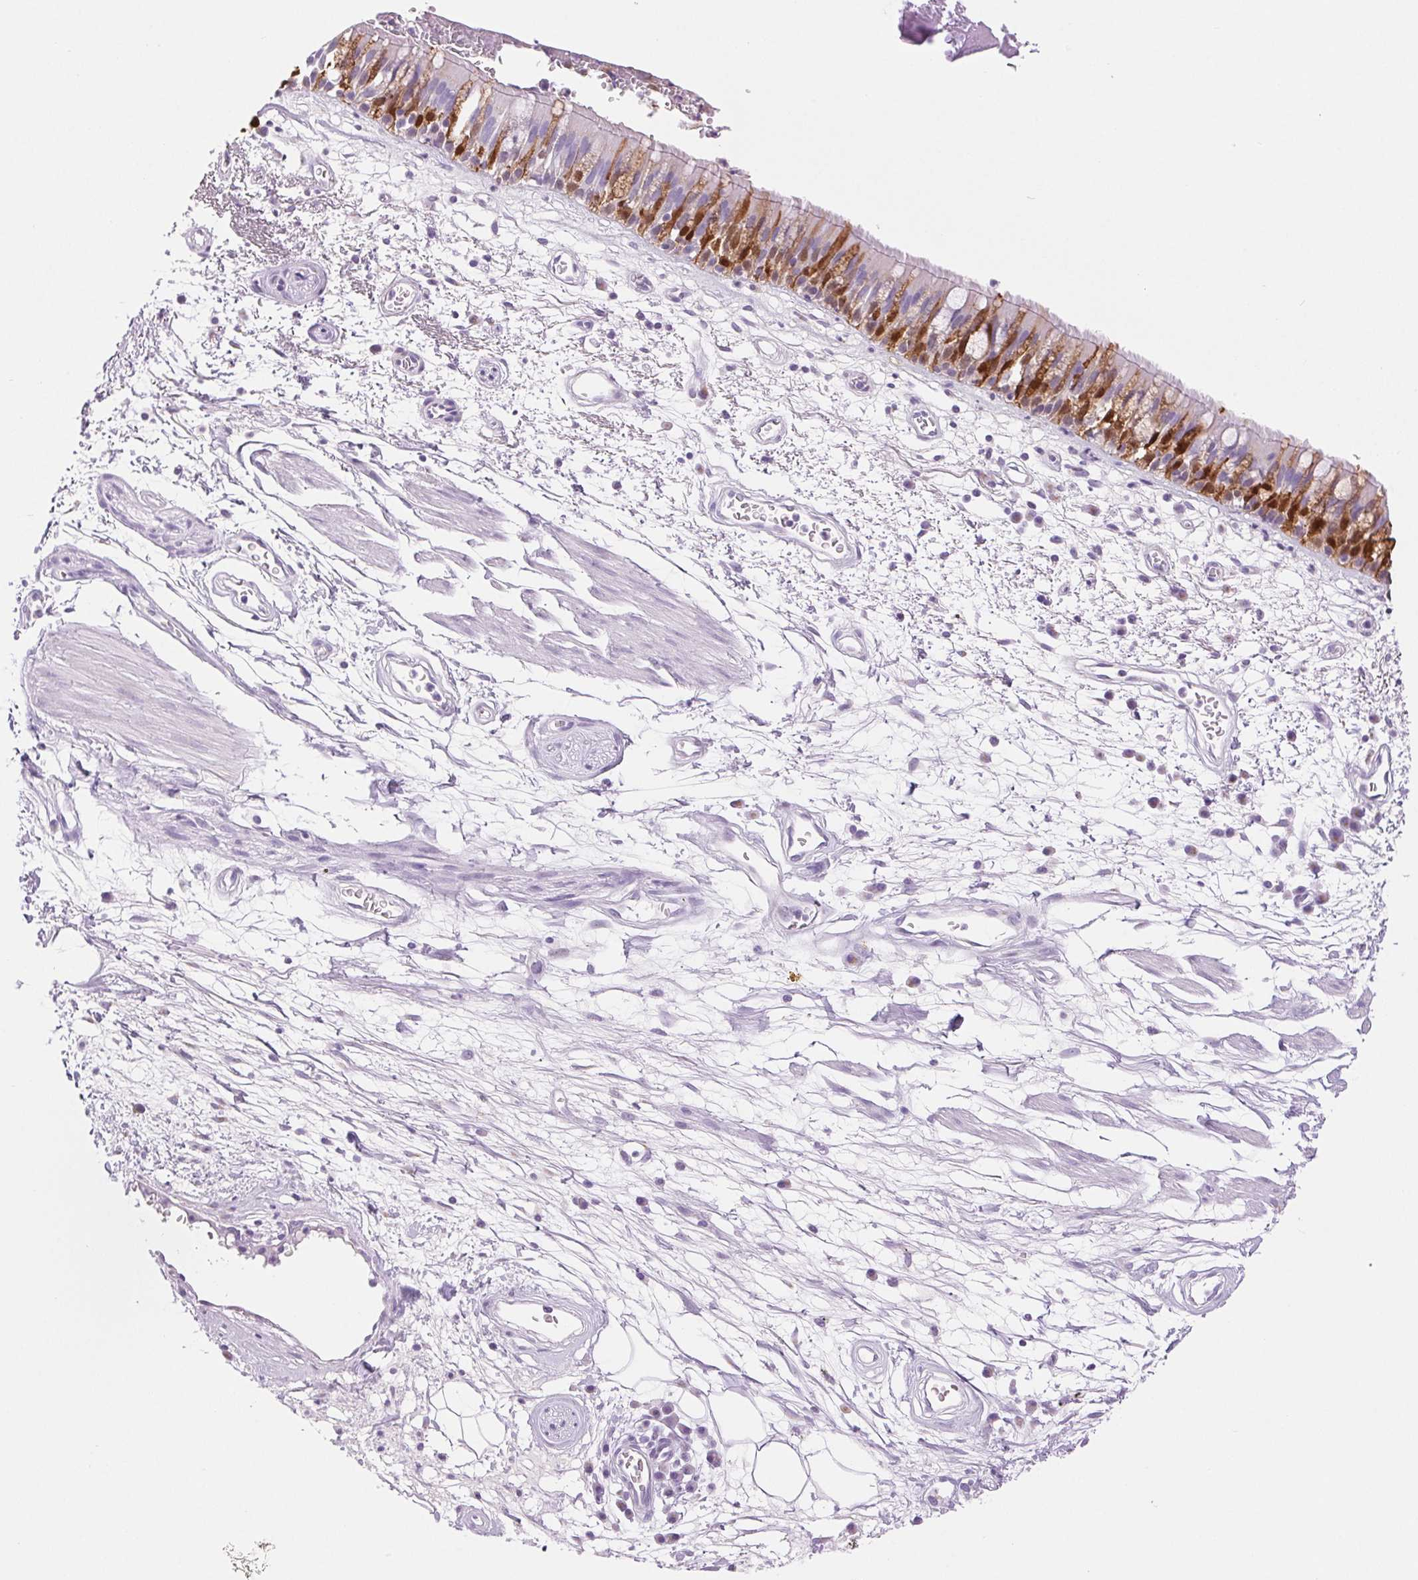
{"staining": {"intensity": "moderate", "quantity": "25%-75%", "location": "cytoplasmic/membranous,nuclear"}, "tissue": "bronchus", "cell_type": "Respiratory epithelial cells", "image_type": "normal", "snomed": [{"axis": "morphology", "description": "Normal tissue, NOS"}, {"axis": "morphology", "description": "Squamous cell carcinoma, NOS"}, {"axis": "topography", "description": "Cartilage tissue"}, {"axis": "topography", "description": "Bronchus"}, {"axis": "topography", "description": "Lung"}], "caption": "An image showing moderate cytoplasmic/membranous,nuclear staining in about 25%-75% of respiratory epithelial cells in unremarkable bronchus, as visualized by brown immunohistochemical staining.", "gene": "SERPINB3", "patient": {"sex": "male", "age": 66}}